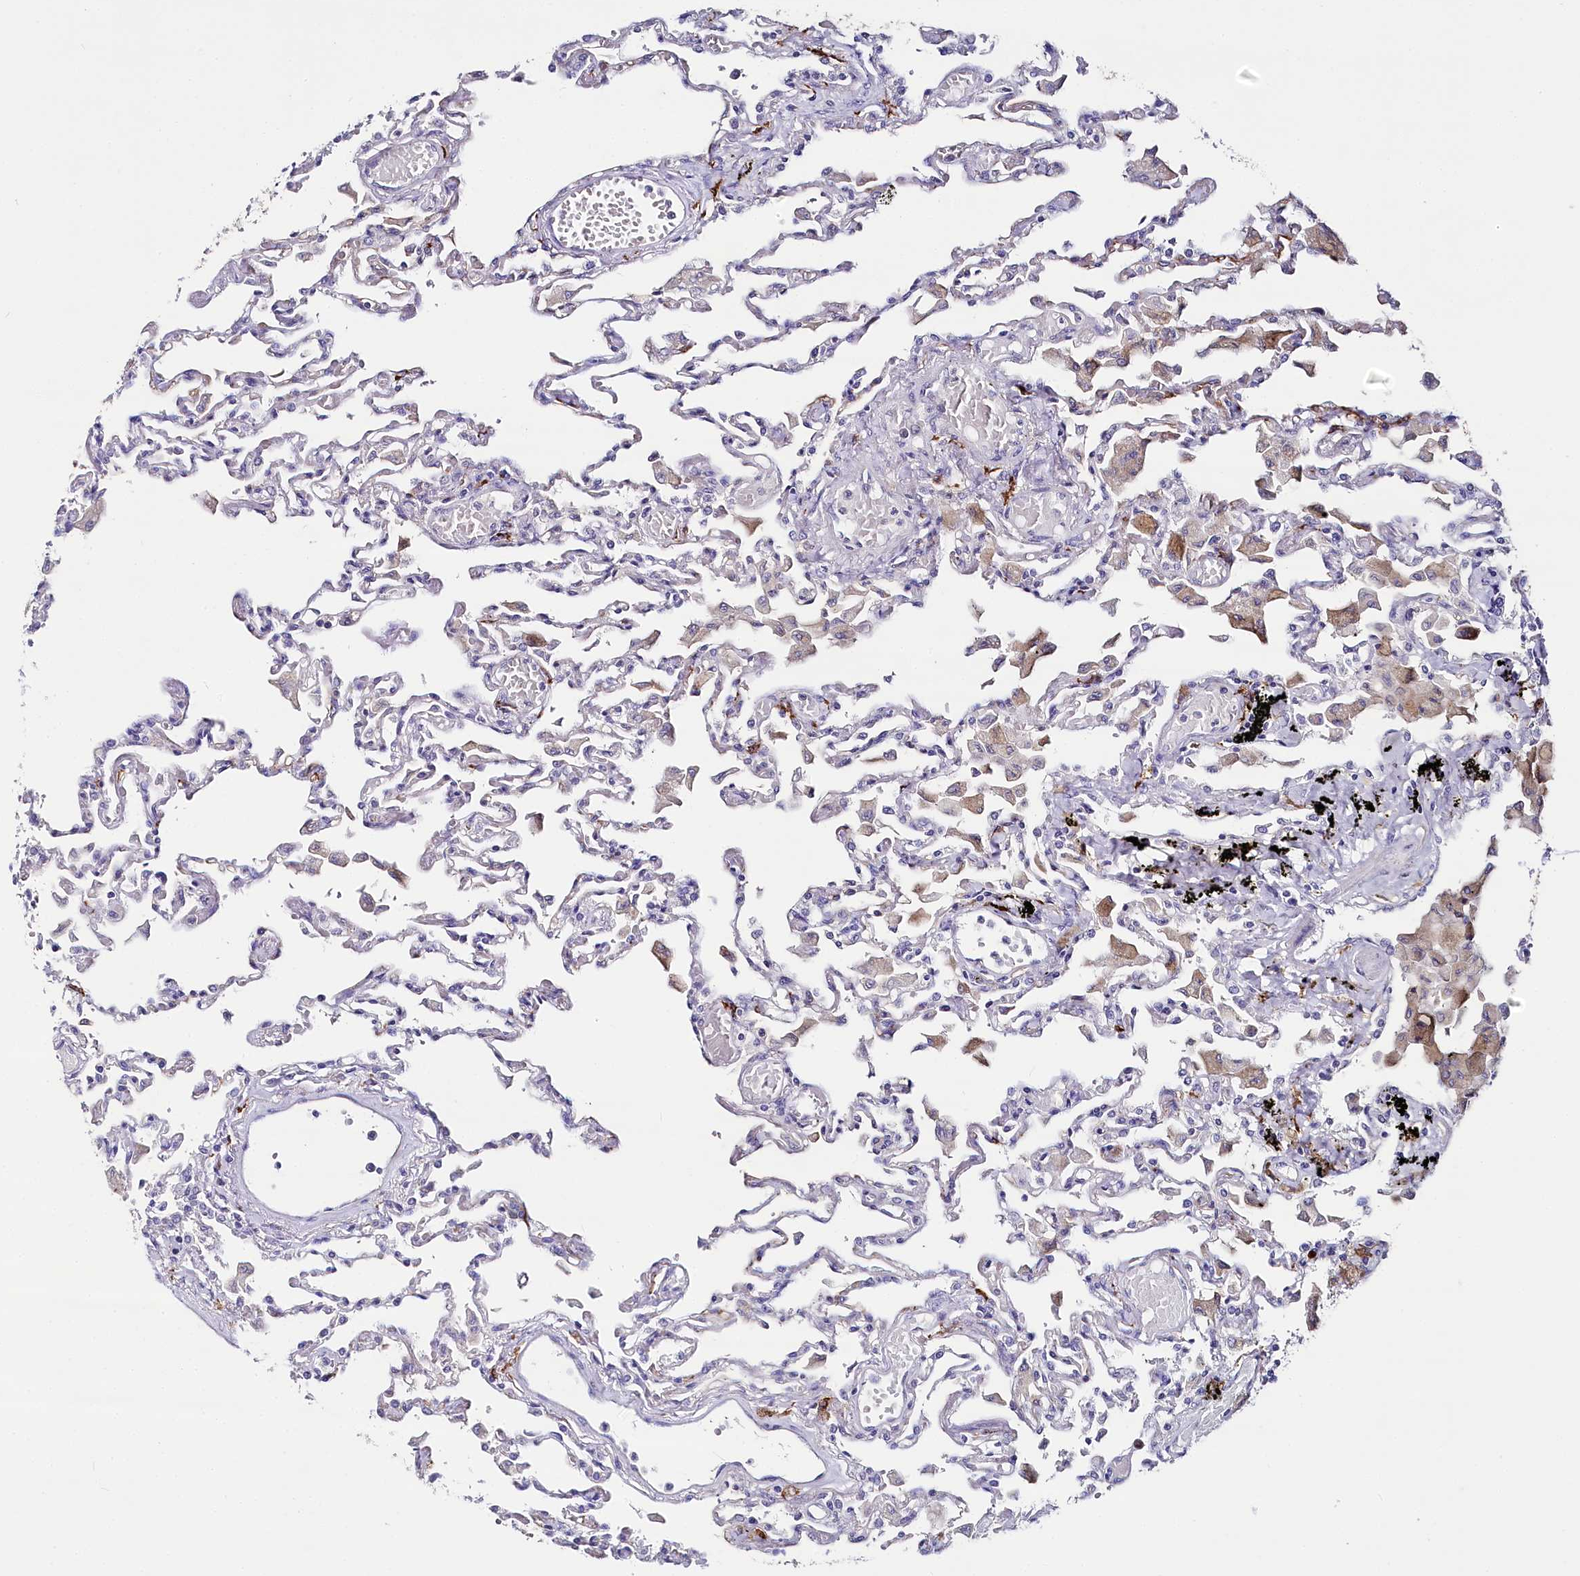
{"staining": {"intensity": "negative", "quantity": "none", "location": "none"}, "tissue": "lung", "cell_type": "Alveolar cells", "image_type": "normal", "snomed": [{"axis": "morphology", "description": "Normal tissue, NOS"}, {"axis": "topography", "description": "Bronchus"}, {"axis": "topography", "description": "Lung"}], "caption": "Immunohistochemistry photomicrograph of unremarkable lung: lung stained with DAB exhibits no significant protein expression in alveolar cells.", "gene": "CLEC4M", "patient": {"sex": "female", "age": 49}}